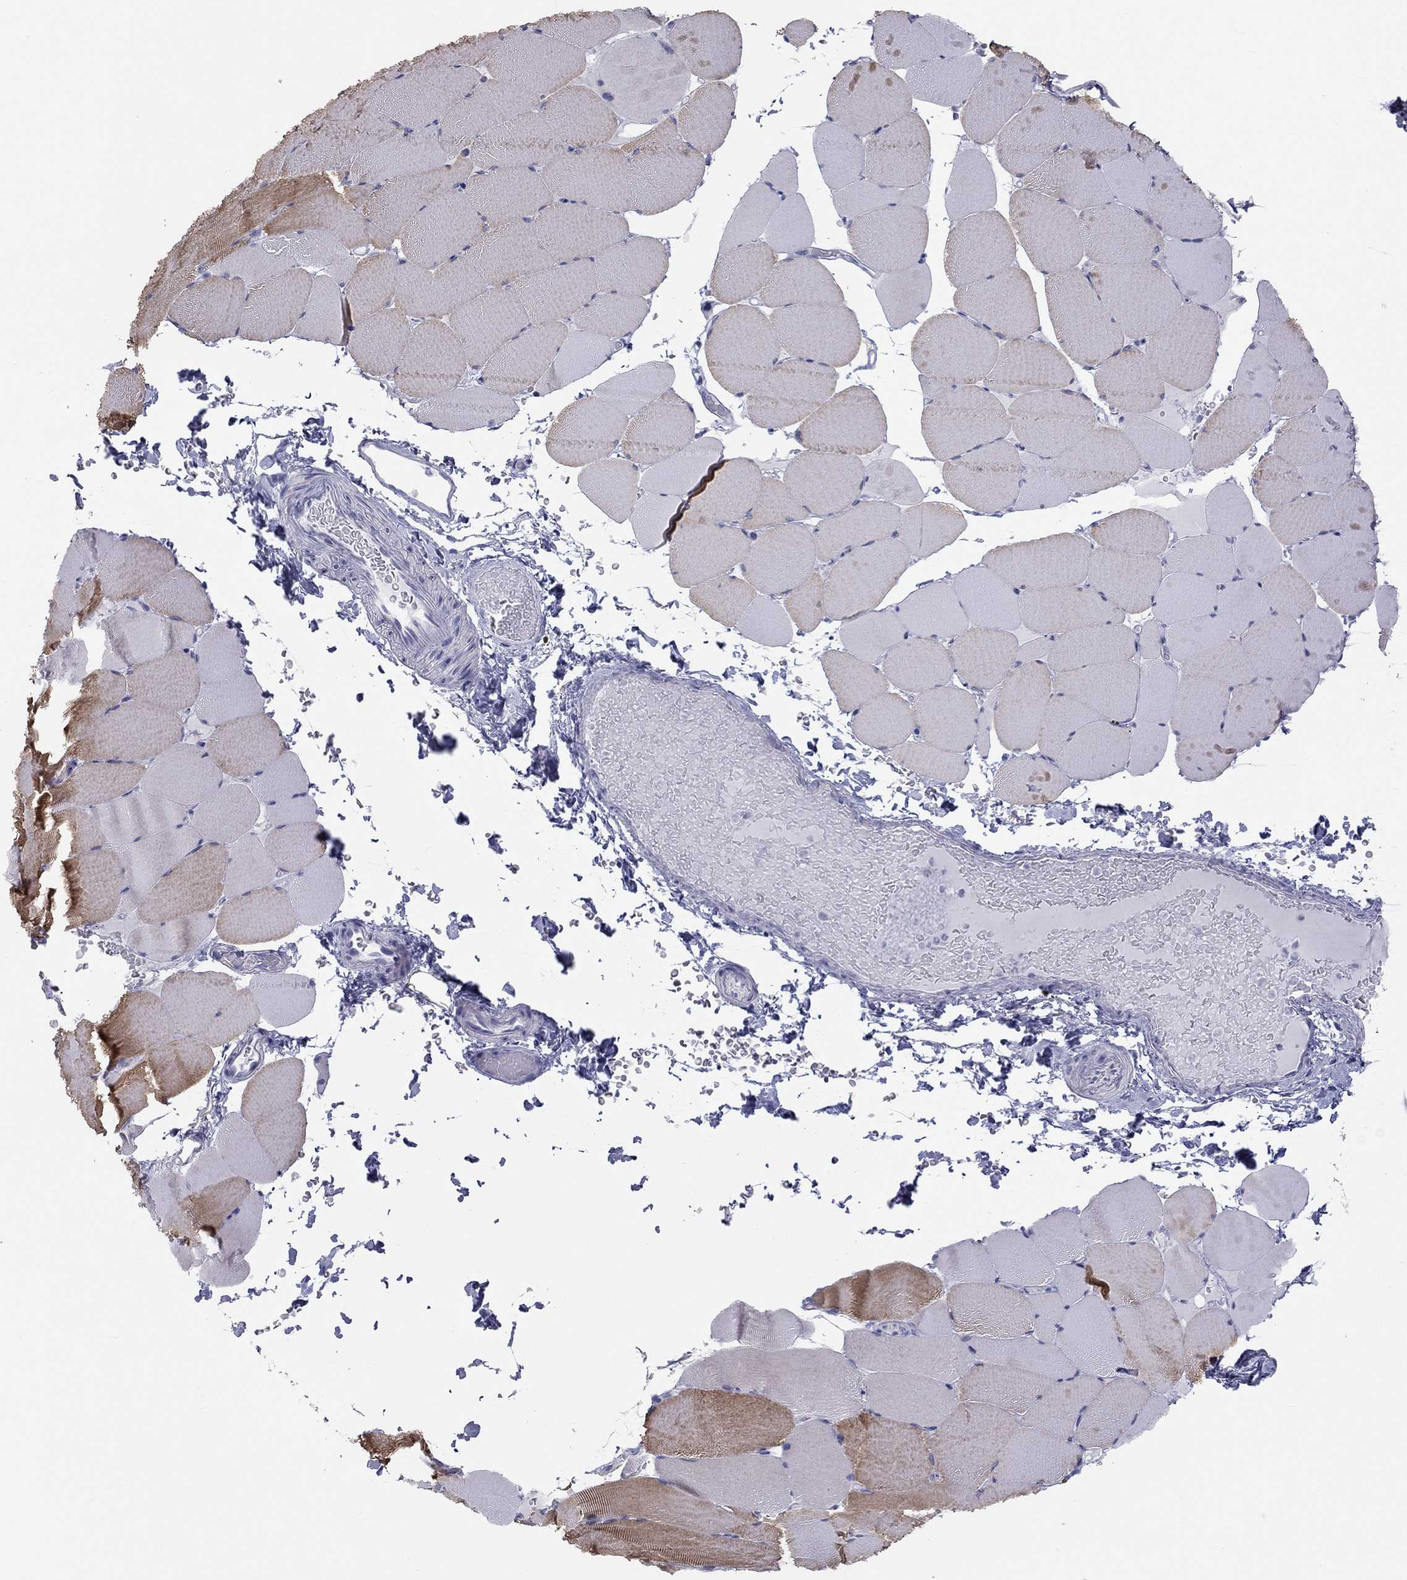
{"staining": {"intensity": "moderate", "quantity": "<25%", "location": "cytoplasmic/membranous"}, "tissue": "skeletal muscle", "cell_type": "Myocytes", "image_type": "normal", "snomed": [{"axis": "morphology", "description": "Normal tissue, NOS"}, {"axis": "topography", "description": "Skeletal muscle"}], "caption": "DAB (3,3'-diaminobenzidine) immunohistochemical staining of benign human skeletal muscle demonstrates moderate cytoplasmic/membranous protein staining in about <25% of myocytes. Nuclei are stained in blue.", "gene": "AK8", "patient": {"sex": "female", "age": 37}}